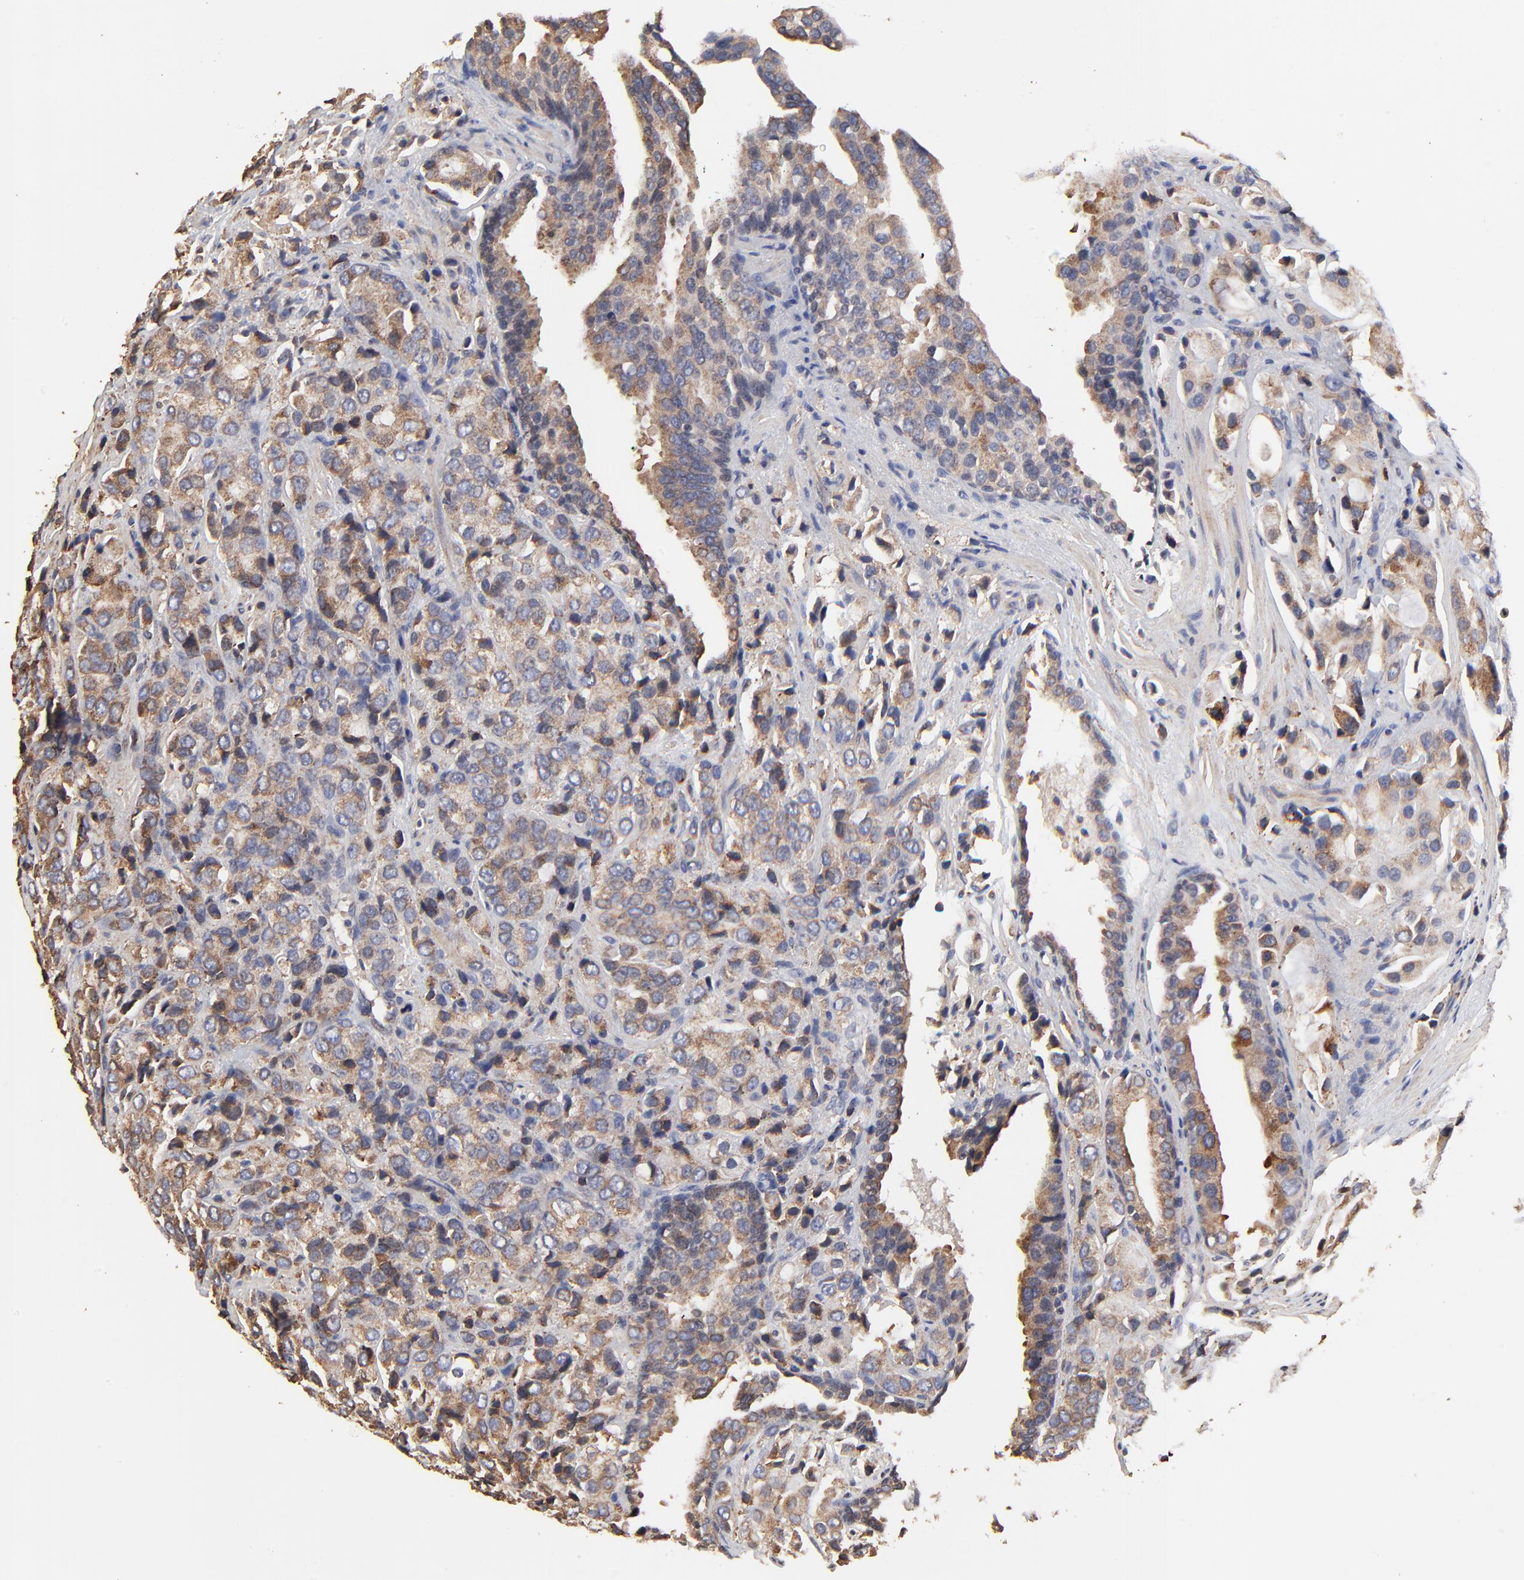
{"staining": {"intensity": "weak", "quantity": ">75%", "location": "cytoplasmic/membranous"}, "tissue": "prostate cancer", "cell_type": "Tumor cells", "image_type": "cancer", "snomed": [{"axis": "morphology", "description": "Adenocarcinoma, High grade"}, {"axis": "topography", "description": "Prostate"}], "caption": "This micrograph displays prostate adenocarcinoma (high-grade) stained with immunohistochemistry (IHC) to label a protein in brown. The cytoplasmic/membranous of tumor cells show weak positivity for the protein. Nuclei are counter-stained blue.", "gene": "ELP2", "patient": {"sex": "male", "age": 70}}